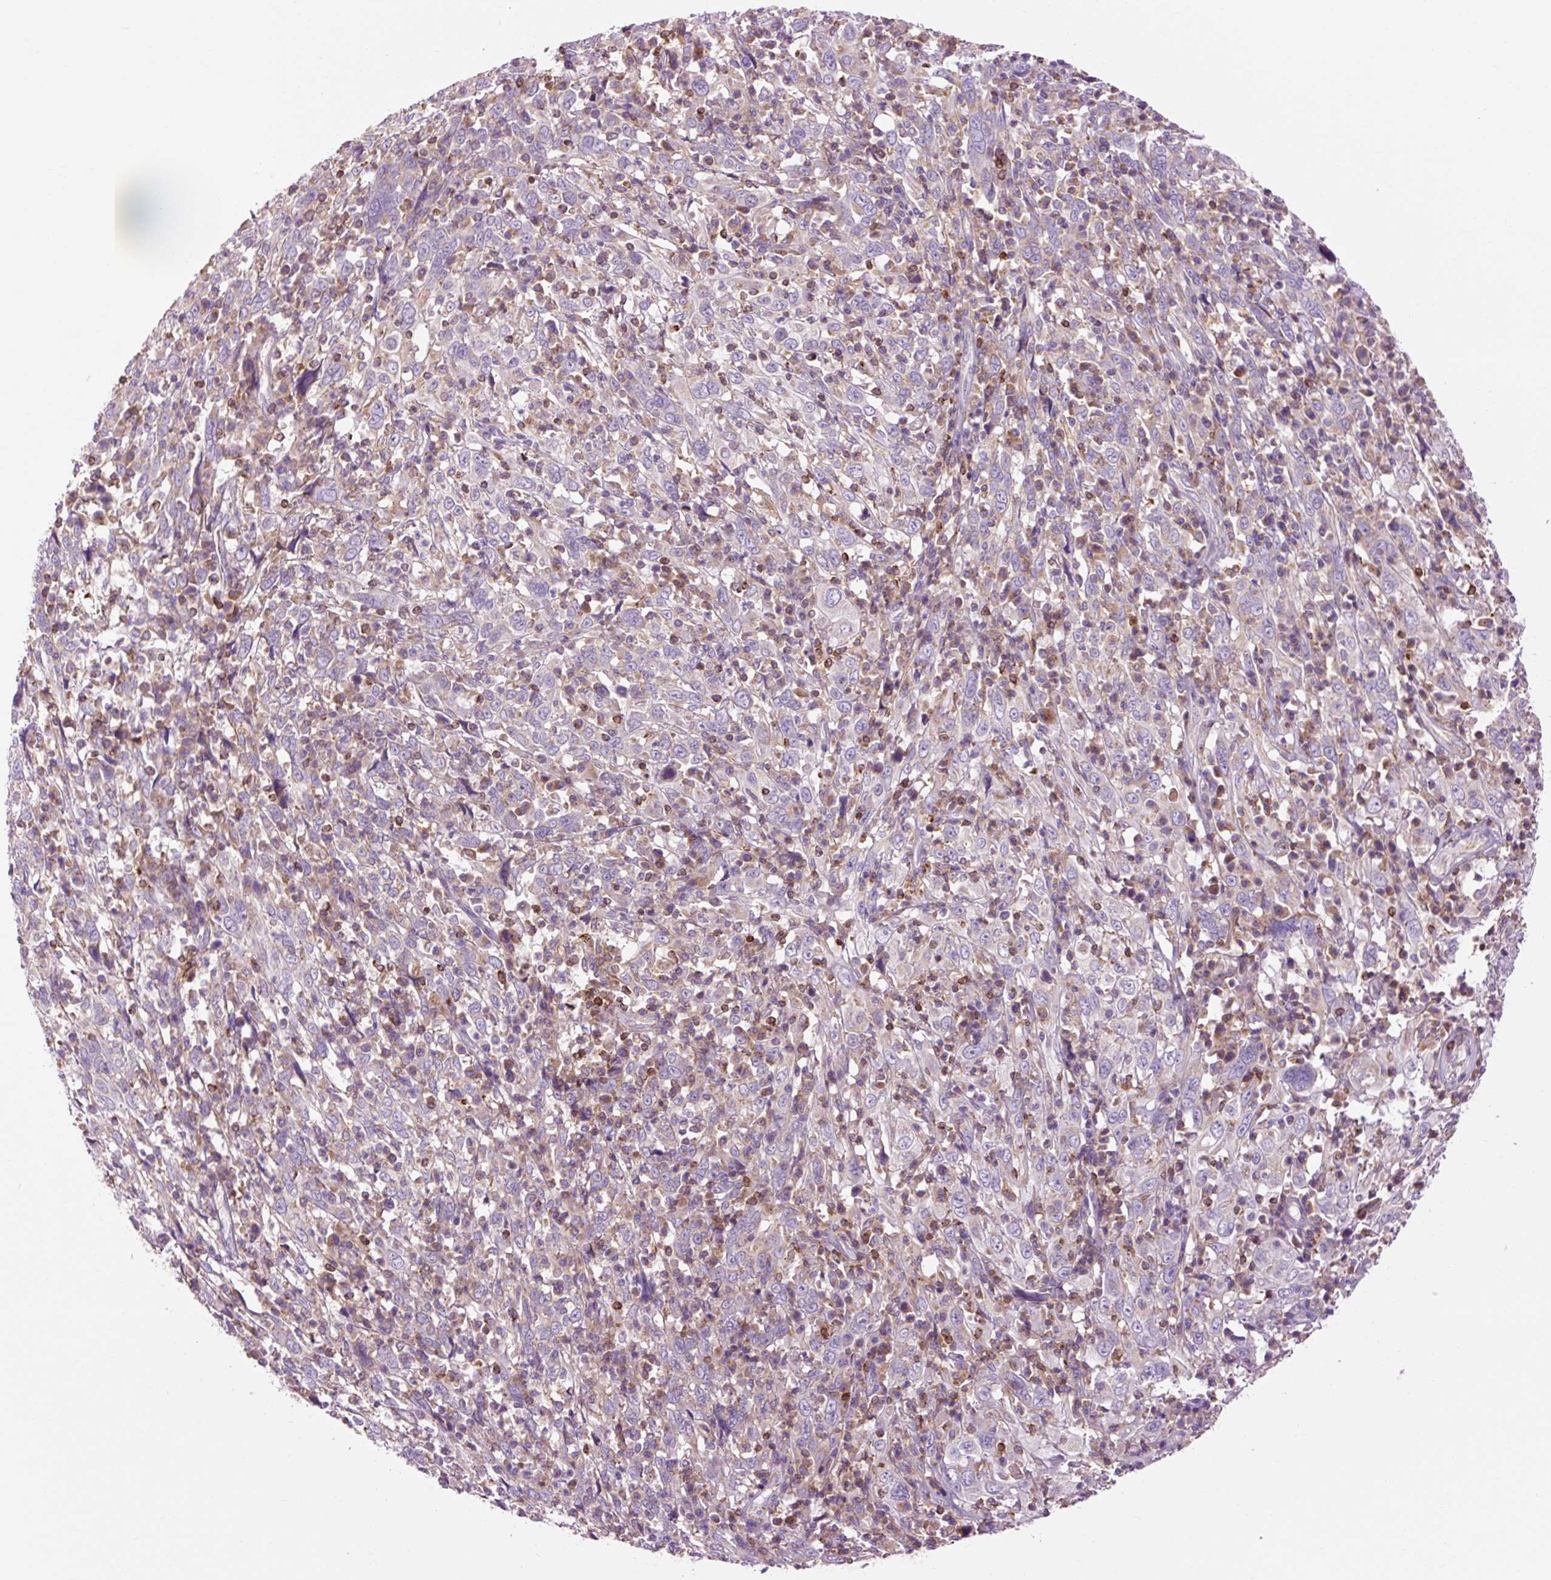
{"staining": {"intensity": "negative", "quantity": "none", "location": "none"}, "tissue": "cervical cancer", "cell_type": "Tumor cells", "image_type": "cancer", "snomed": [{"axis": "morphology", "description": "Squamous cell carcinoma, NOS"}, {"axis": "topography", "description": "Cervix"}], "caption": "An immunohistochemistry histopathology image of cervical squamous cell carcinoma is shown. There is no staining in tumor cells of cervical squamous cell carcinoma.", "gene": "CD83", "patient": {"sex": "female", "age": 46}}